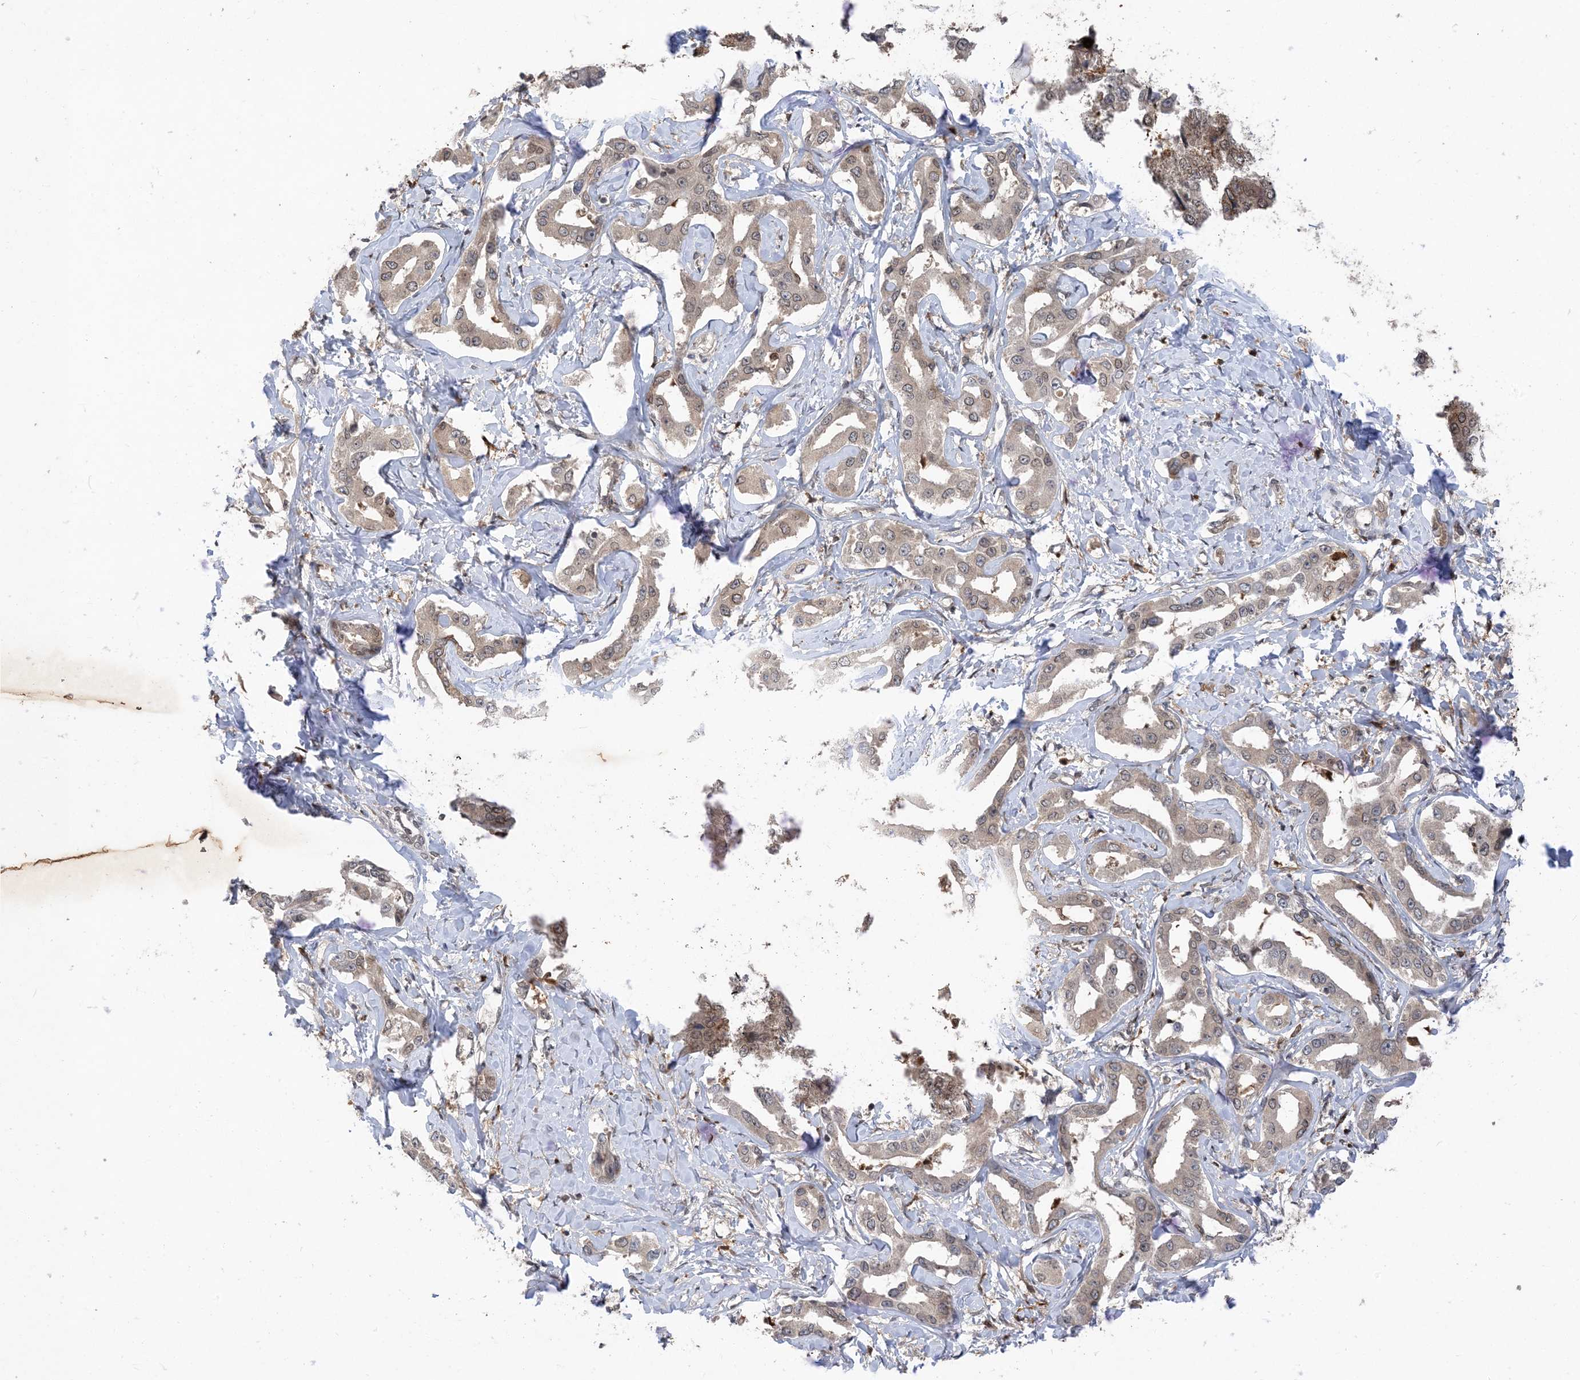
{"staining": {"intensity": "weak", "quantity": ">75%", "location": "cytoplasmic/membranous,nuclear"}, "tissue": "liver cancer", "cell_type": "Tumor cells", "image_type": "cancer", "snomed": [{"axis": "morphology", "description": "Cholangiocarcinoma"}, {"axis": "topography", "description": "Liver"}], "caption": "Protein expression analysis of human liver cancer reveals weak cytoplasmic/membranous and nuclear staining in about >75% of tumor cells. The protein of interest is shown in brown color, while the nuclei are stained blue.", "gene": "NAGK", "patient": {"sex": "male", "age": 59}}